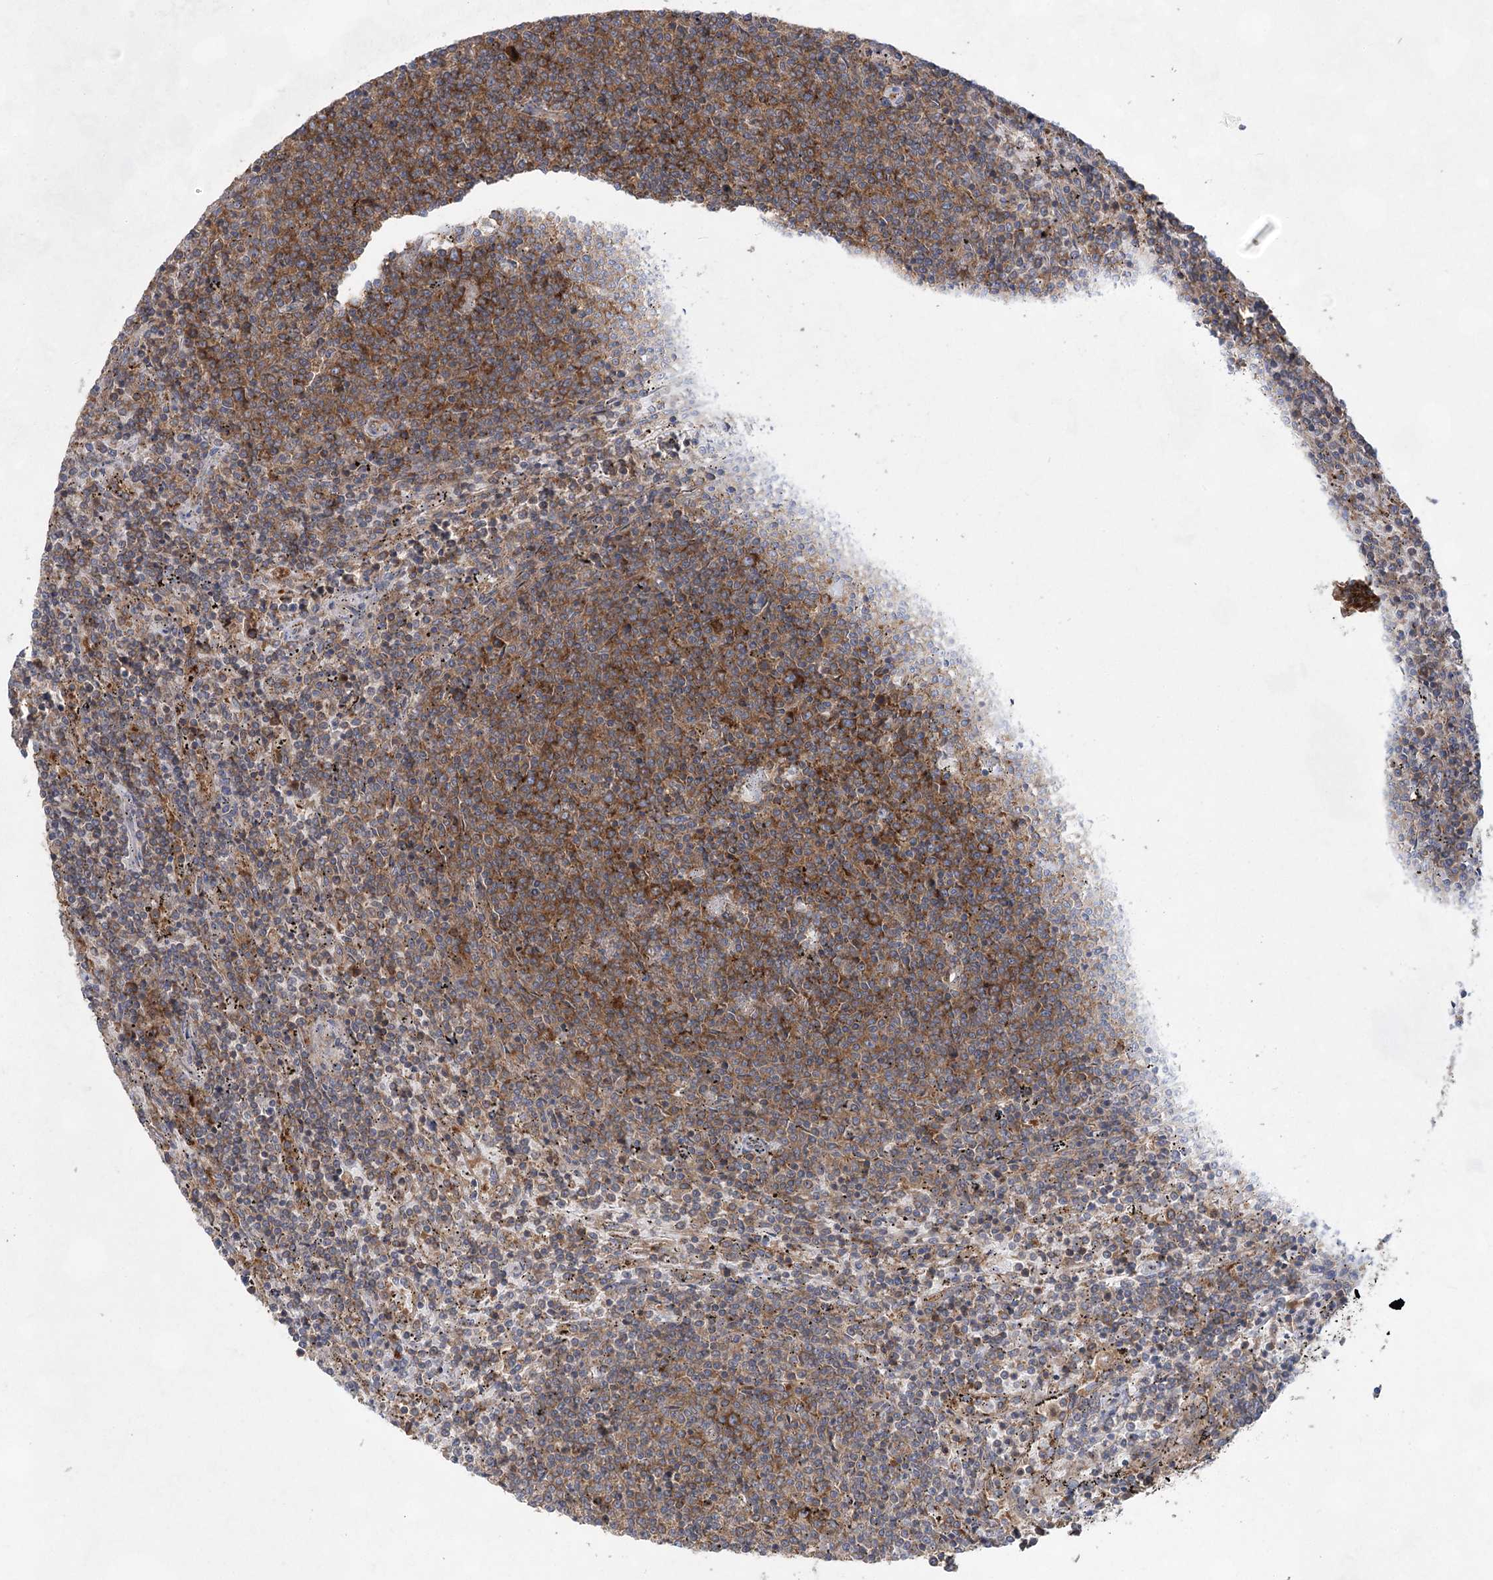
{"staining": {"intensity": "moderate", "quantity": "25%-75%", "location": "cytoplasmic/membranous"}, "tissue": "lymphoma", "cell_type": "Tumor cells", "image_type": "cancer", "snomed": [{"axis": "morphology", "description": "Malignant lymphoma, non-Hodgkin's type, Low grade"}, {"axis": "topography", "description": "Spleen"}], "caption": "Moderate cytoplasmic/membranous positivity for a protein is seen in about 25%-75% of tumor cells of malignant lymphoma, non-Hodgkin's type (low-grade) using IHC.", "gene": "EIF3A", "patient": {"sex": "female", "age": 50}}